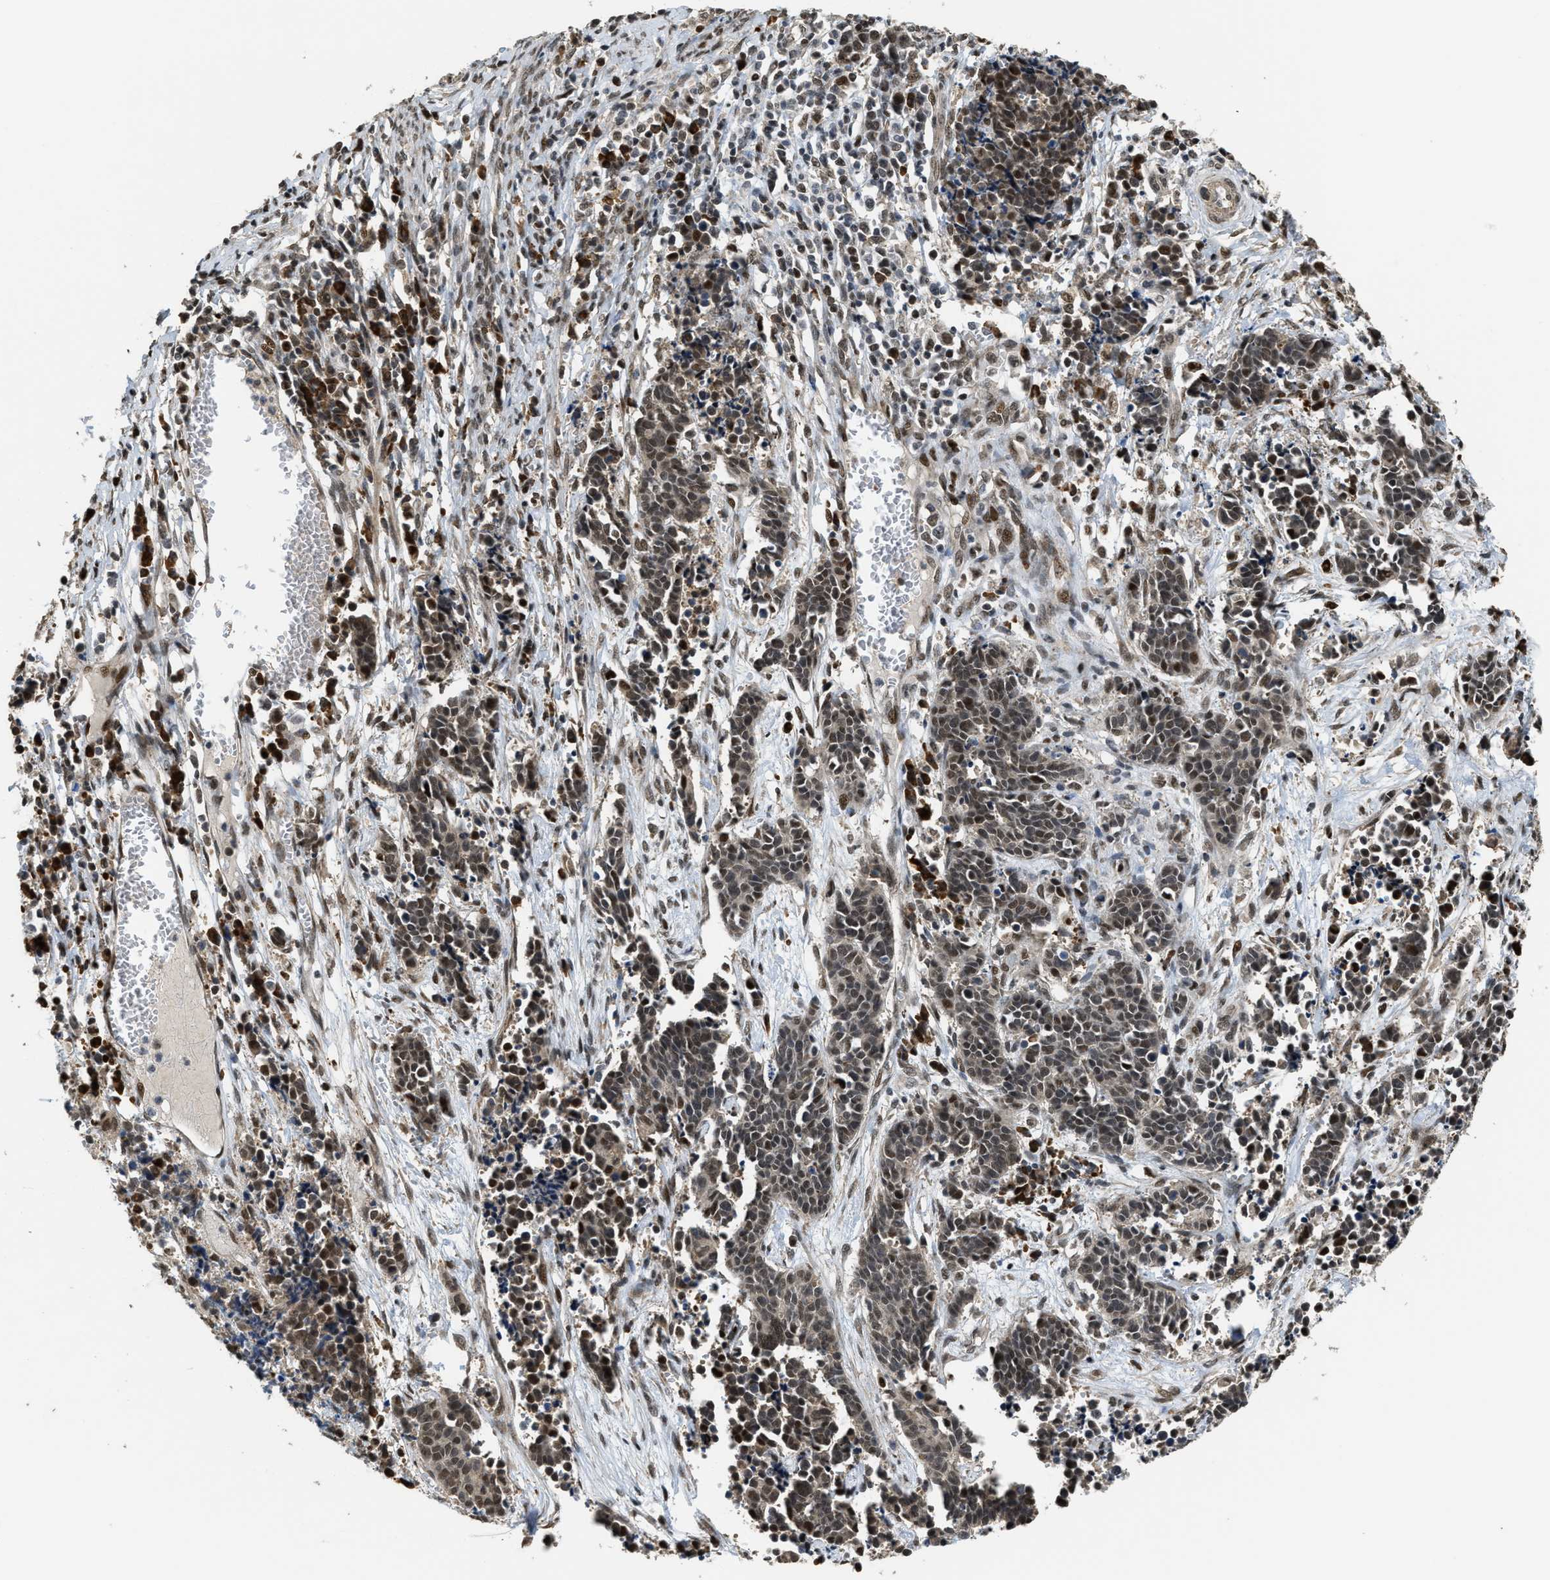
{"staining": {"intensity": "weak", "quantity": ">75%", "location": "nuclear"}, "tissue": "cervical cancer", "cell_type": "Tumor cells", "image_type": "cancer", "snomed": [{"axis": "morphology", "description": "Squamous cell carcinoma, NOS"}, {"axis": "topography", "description": "Cervix"}], "caption": "Immunohistochemistry (IHC) of human cervical squamous cell carcinoma exhibits low levels of weak nuclear staining in about >75% of tumor cells. (DAB IHC, brown staining for protein, blue staining for nuclei).", "gene": "SERTAD2", "patient": {"sex": "female", "age": 35}}